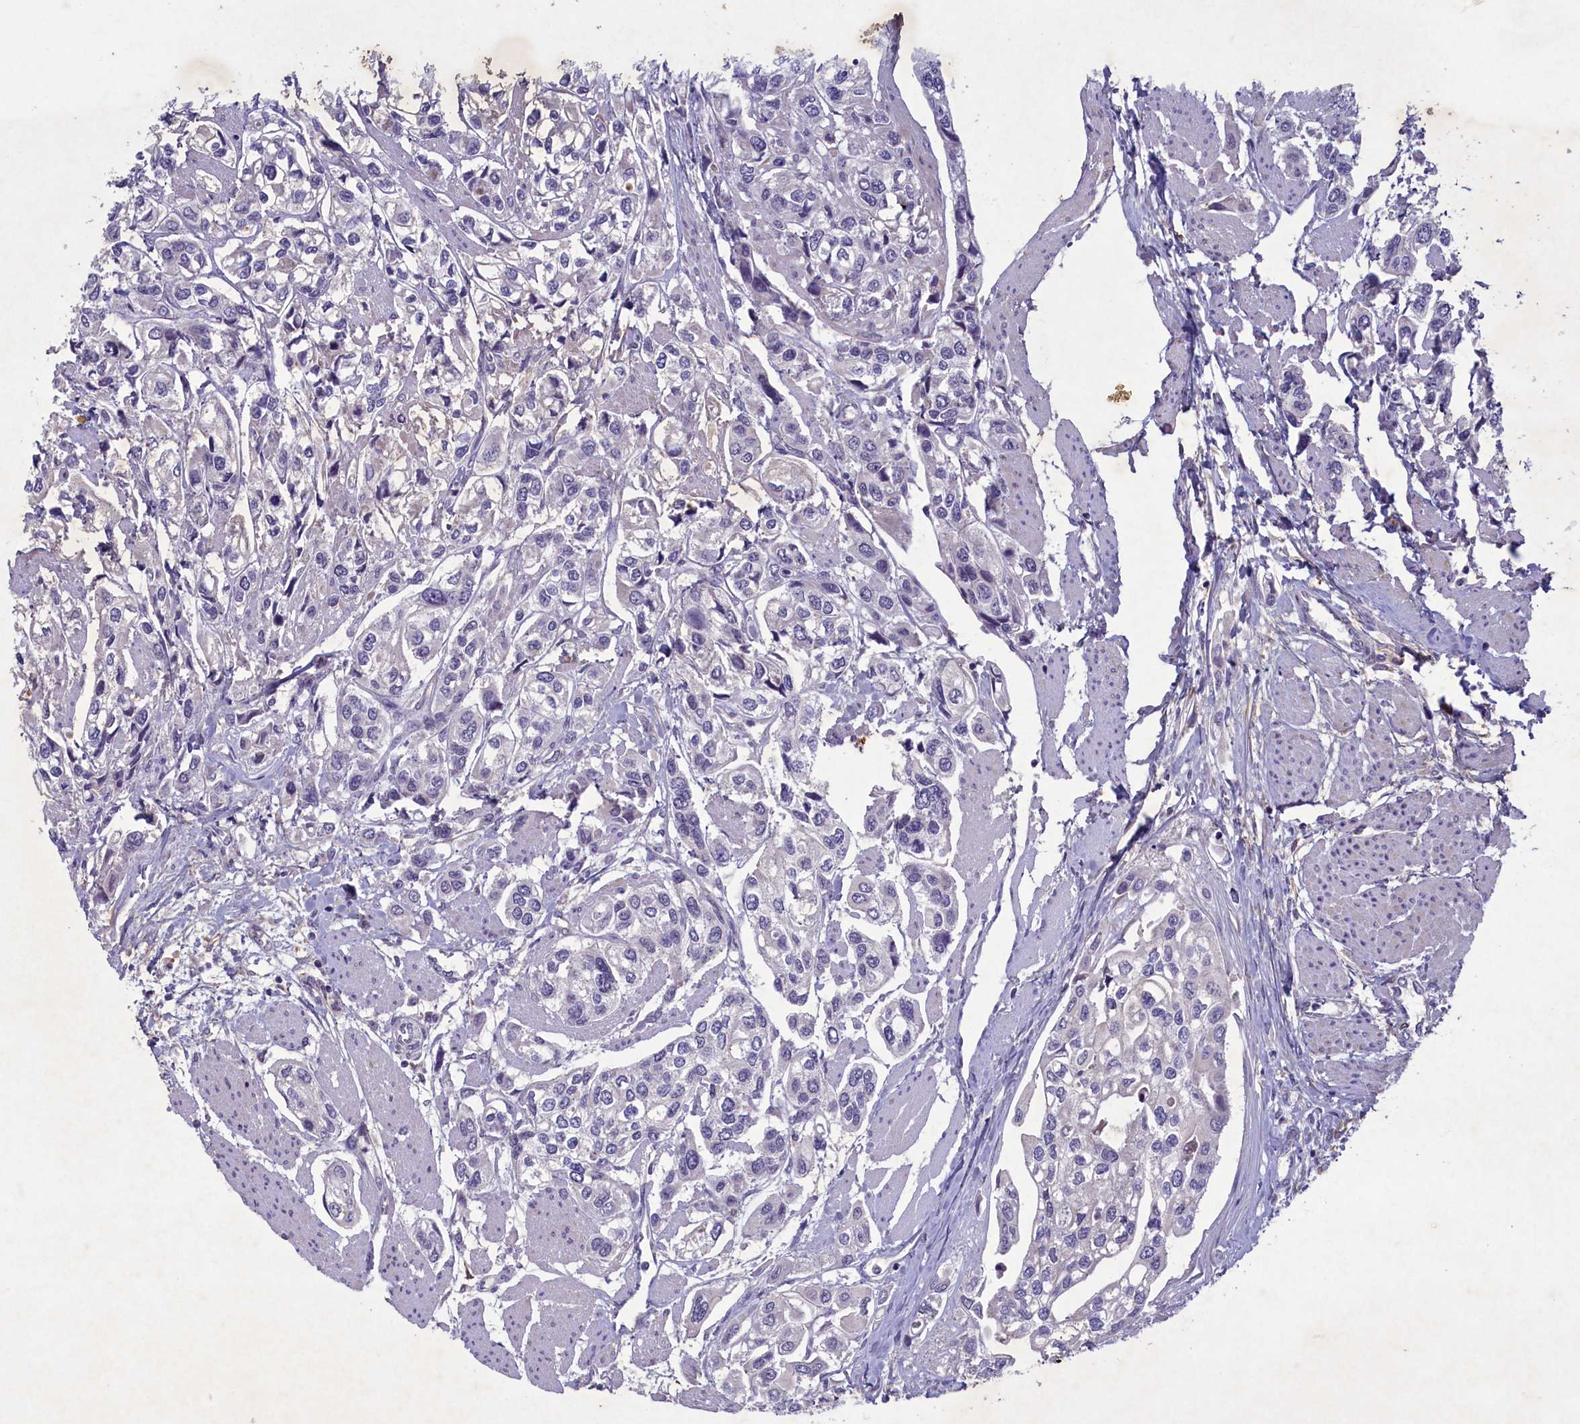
{"staining": {"intensity": "negative", "quantity": "none", "location": "none"}, "tissue": "urothelial cancer", "cell_type": "Tumor cells", "image_type": "cancer", "snomed": [{"axis": "morphology", "description": "Urothelial carcinoma, High grade"}, {"axis": "topography", "description": "Urinary bladder"}], "caption": "Tumor cells are negative for brown protein staining in urothelial cancer.", "gene": "PLEKHG6", "patient": {"sex": "male", "age": 67}}